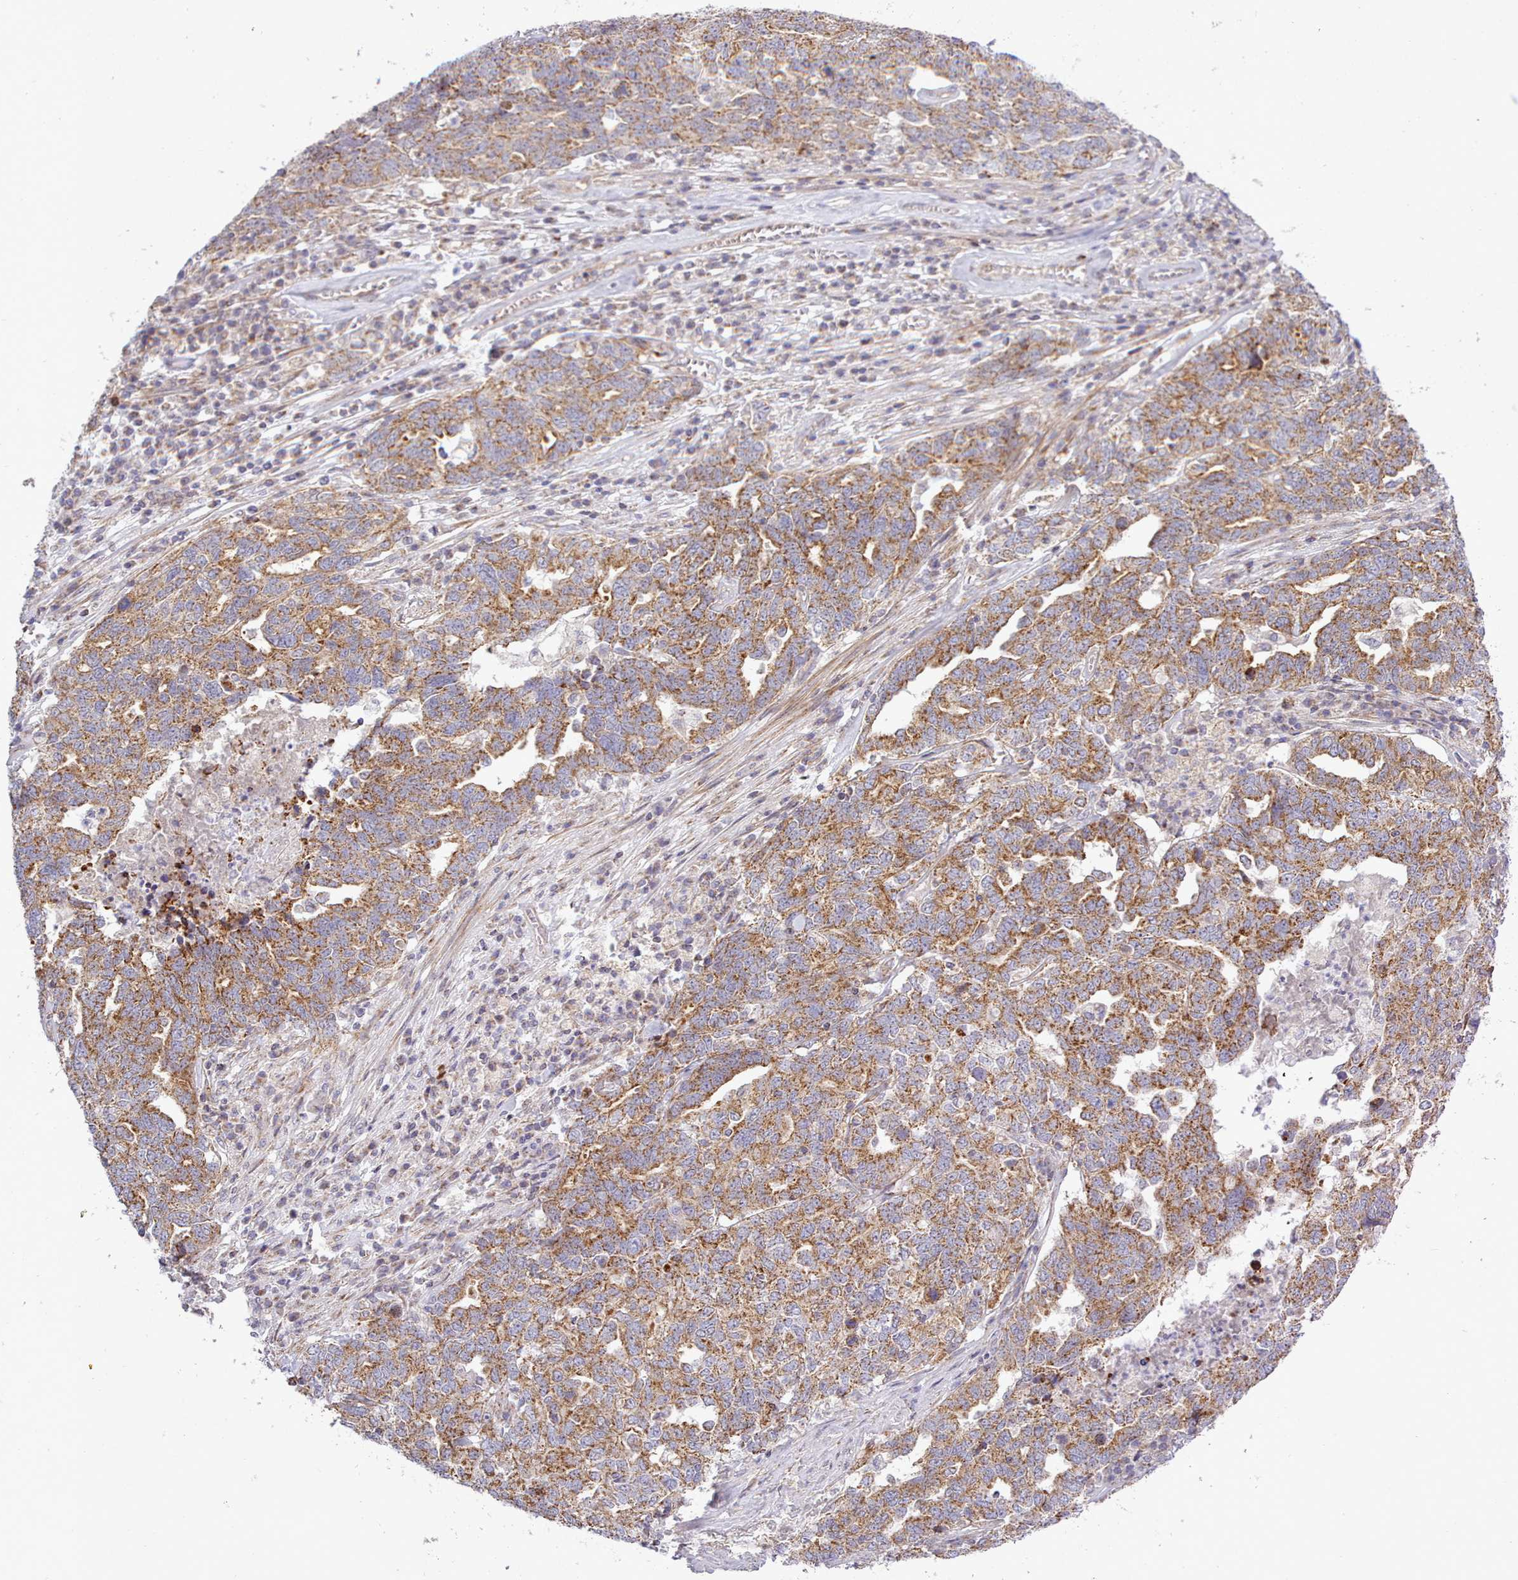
{"staining": {"intensity": "moderate", "quantity": ">75%", "location": "cytoplasmic/membranous"}, "tissue": "ovarian cancer", "cell_type": "Tumor cells", "image_type": "cancer", "snomed": [{"axis": "morphology", "description": "Carcinoma, endometroid"}, {"axis": "topography", "description": "Ovary"}], "caption": "Human ovarian cancer (endometroid carcinoma) stained for a protein (brown) exhibits moderate cytoplasmic/membranous positive staining in approximately >75% of tumor cells.", "gene": "MRPL21", "patient": {"sex": "female", "age": 62}}